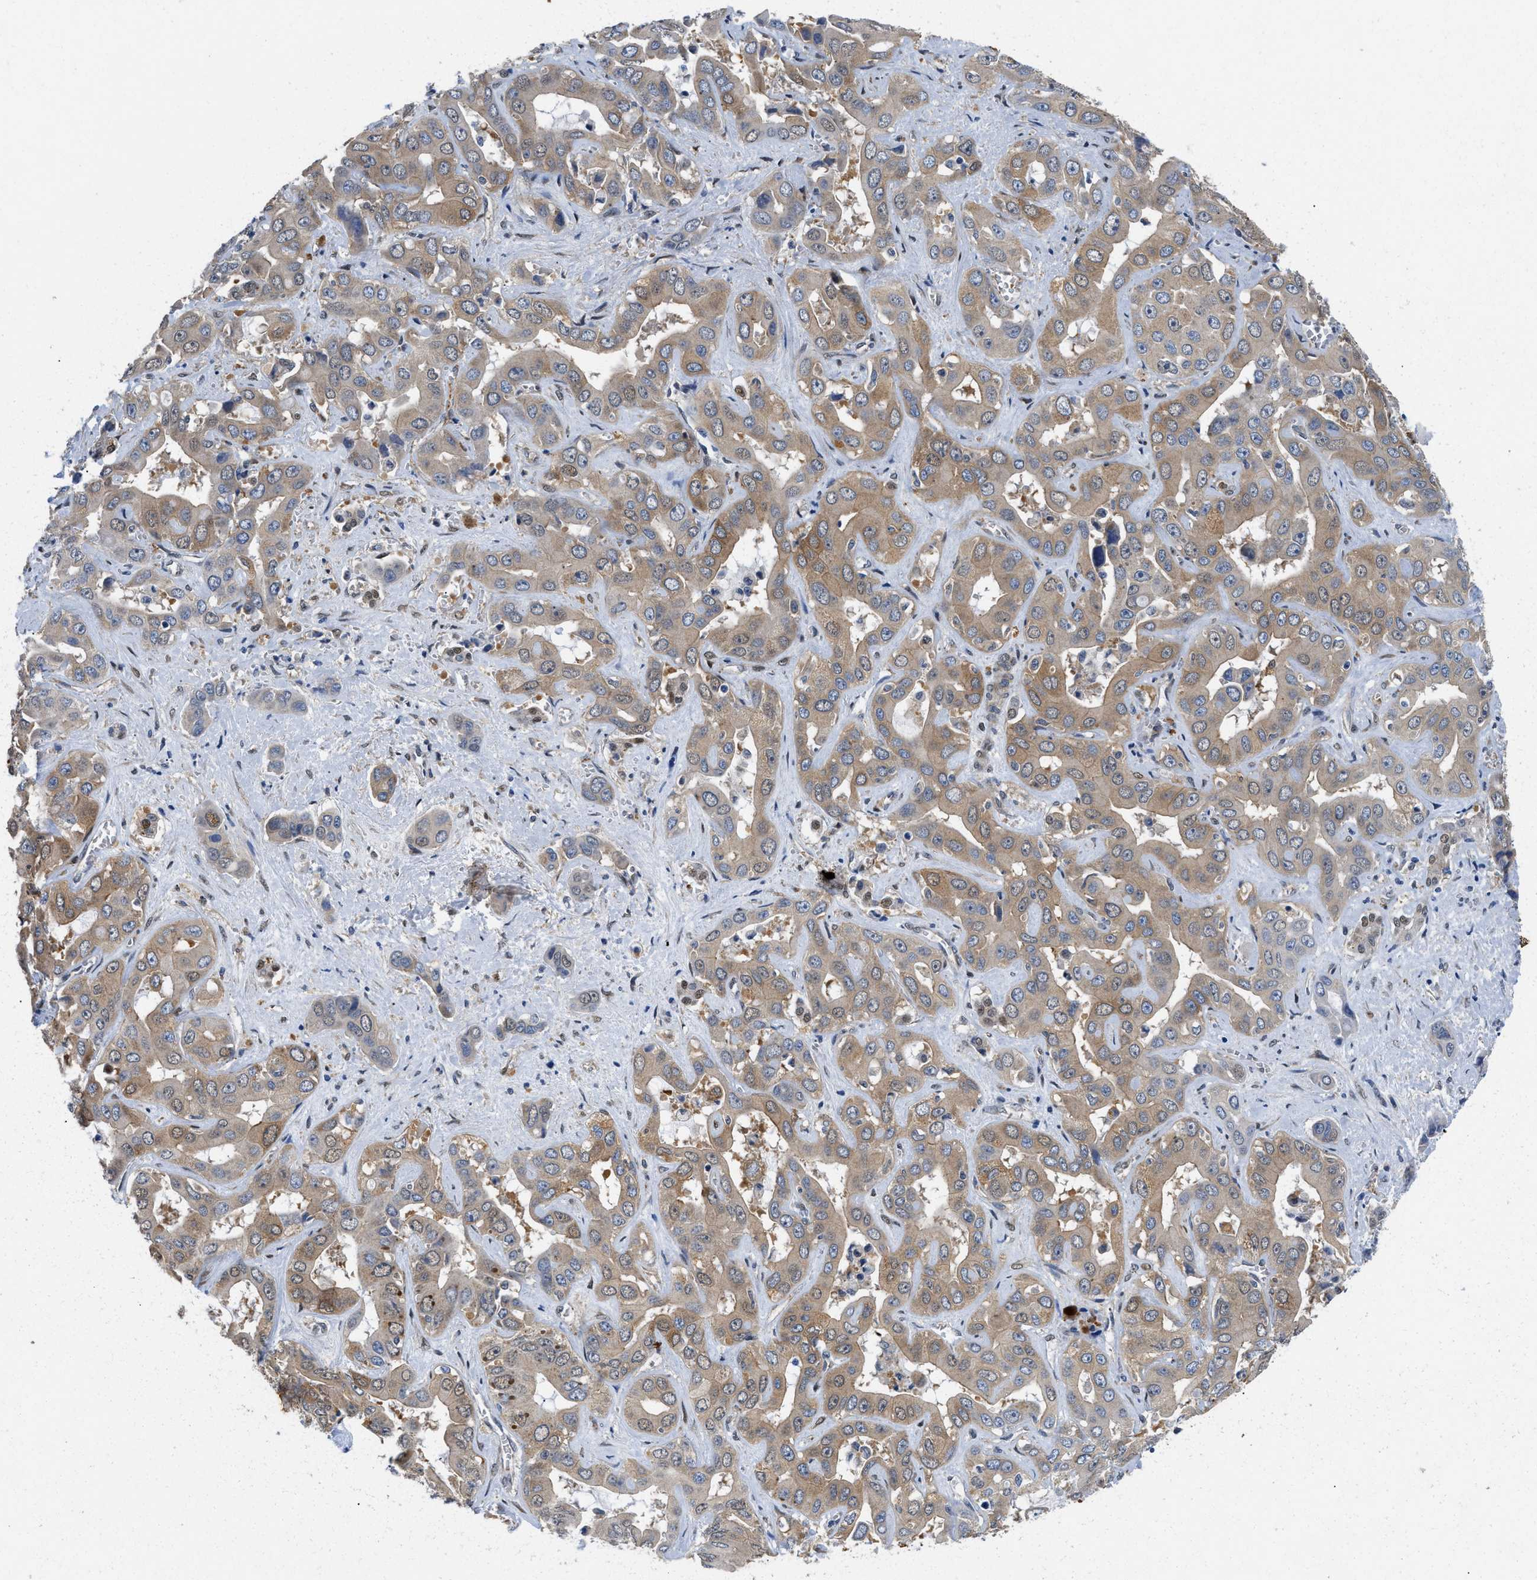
{"staining": {"intensity": "weak", "quantity": ">75%", "location": "cytoplasmic/membranous"}, "tissue": "liver cancer", "cell_type": "Tumor cells", "image_type": "cancer", "snomed": [{"axis": "morphology", "description": "Cholangiocarcinoma"}, {"axis": "topography", "description": "Liver"}], "caption": "The immunohistochemical stain labels weak cytoplasmic/membranous positivity in tumor cells of cholangiocarcinoma (liver) tissue.", "gene": "RAPH1", "patient": {"sex": "female", "age": 52}}